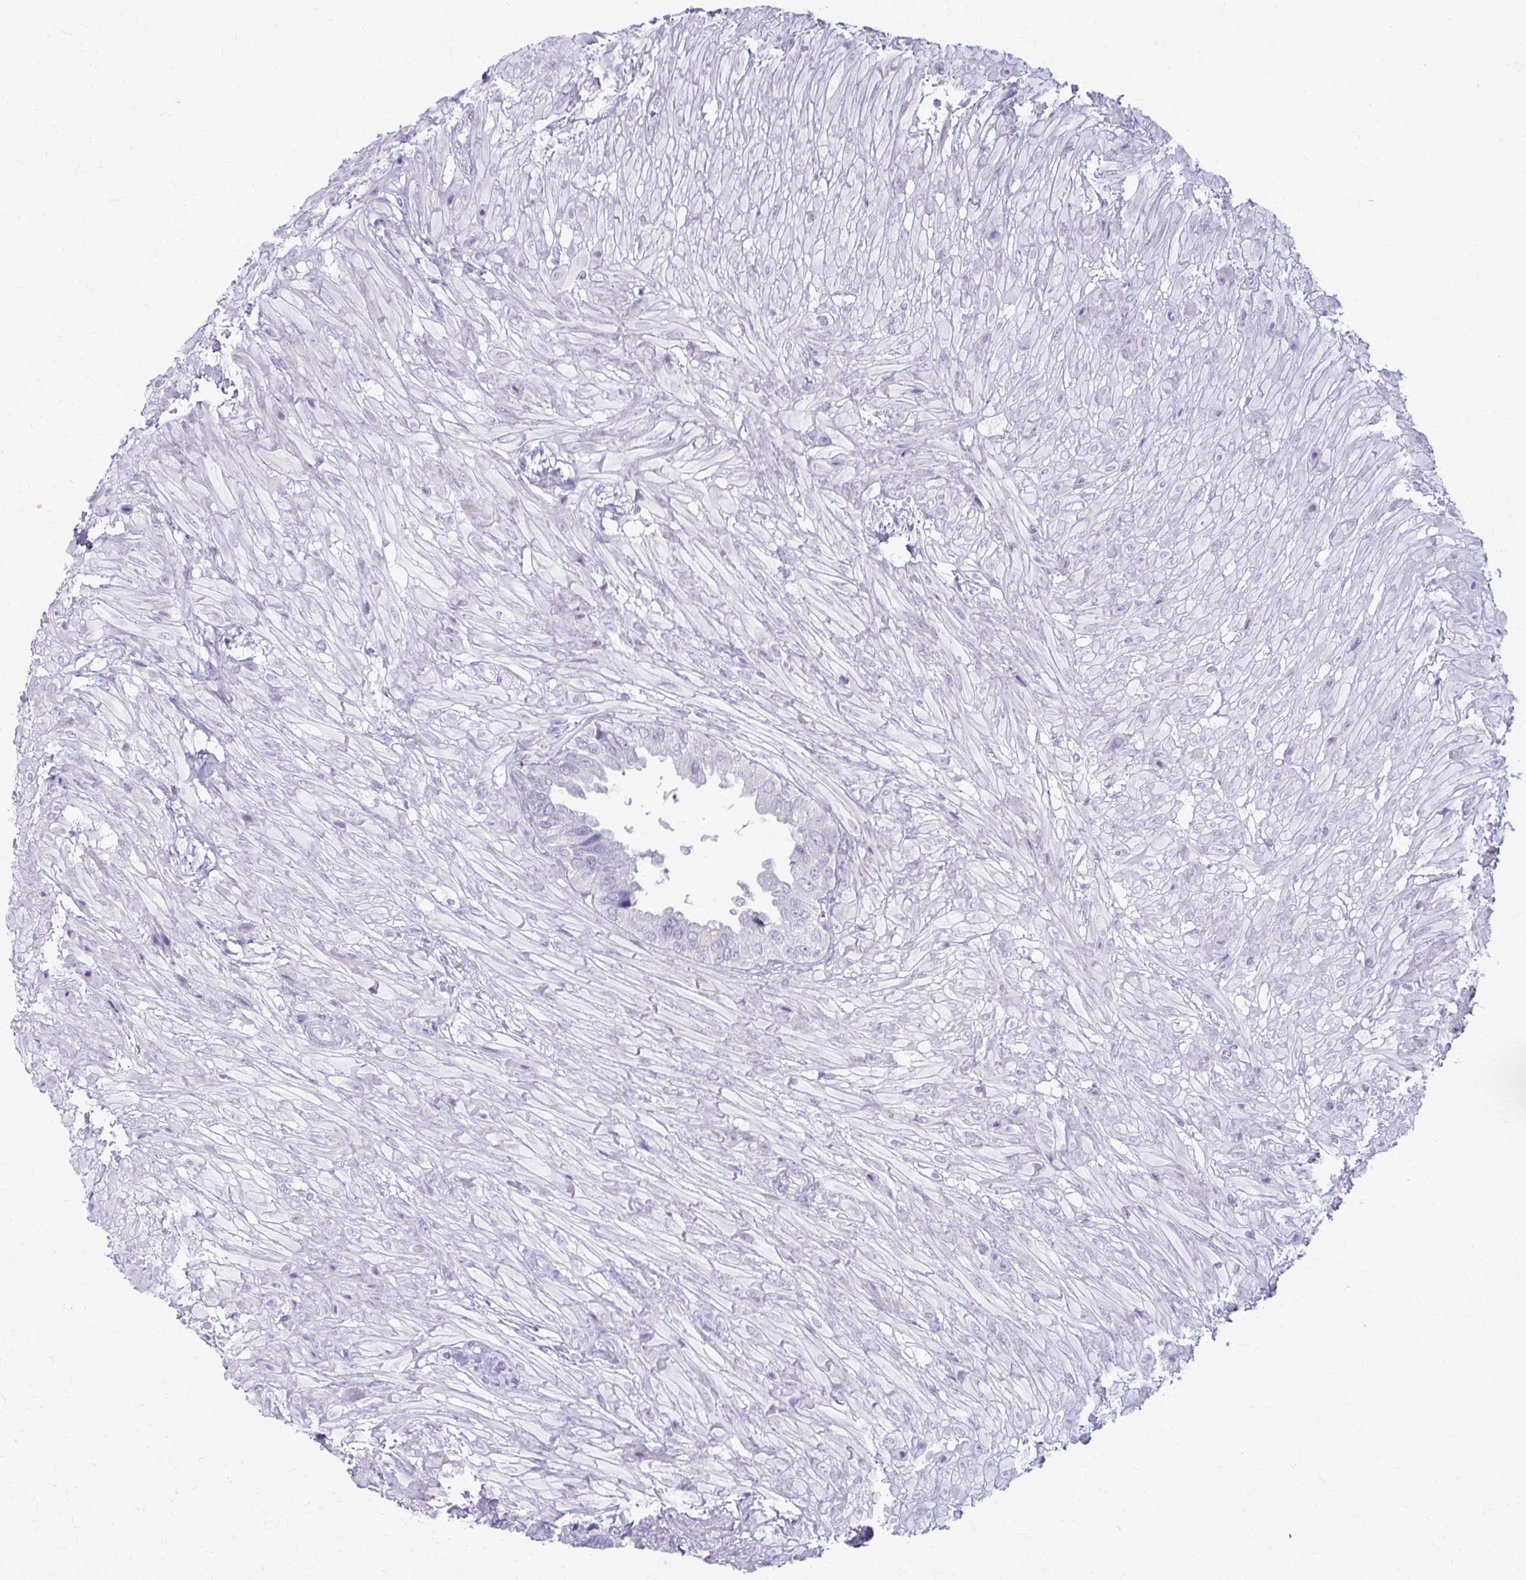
{"staining": {"intensity": "negative", "quantity": "none", "location": "none"}, "tissue": "seminal vesicle", "cell_type": "Glandular cells", "image_type": "normal", "snomed": [{"axis": "morphology", "description": "Normal tissue, NOS"}, {"axis": "topography", "description": "Seminal veicle"}], "caption": "Immunohistochemistry photomicrograph of normal seminal vesicle: seminal vesicle stained with DAB exhibits no significant protein expression in glandular cells. (Immunohistochemistry, brightfield microscopy, high magnification).", "gene": "LDLRAP1", "patient": {"sex": "male", "age": 55}}